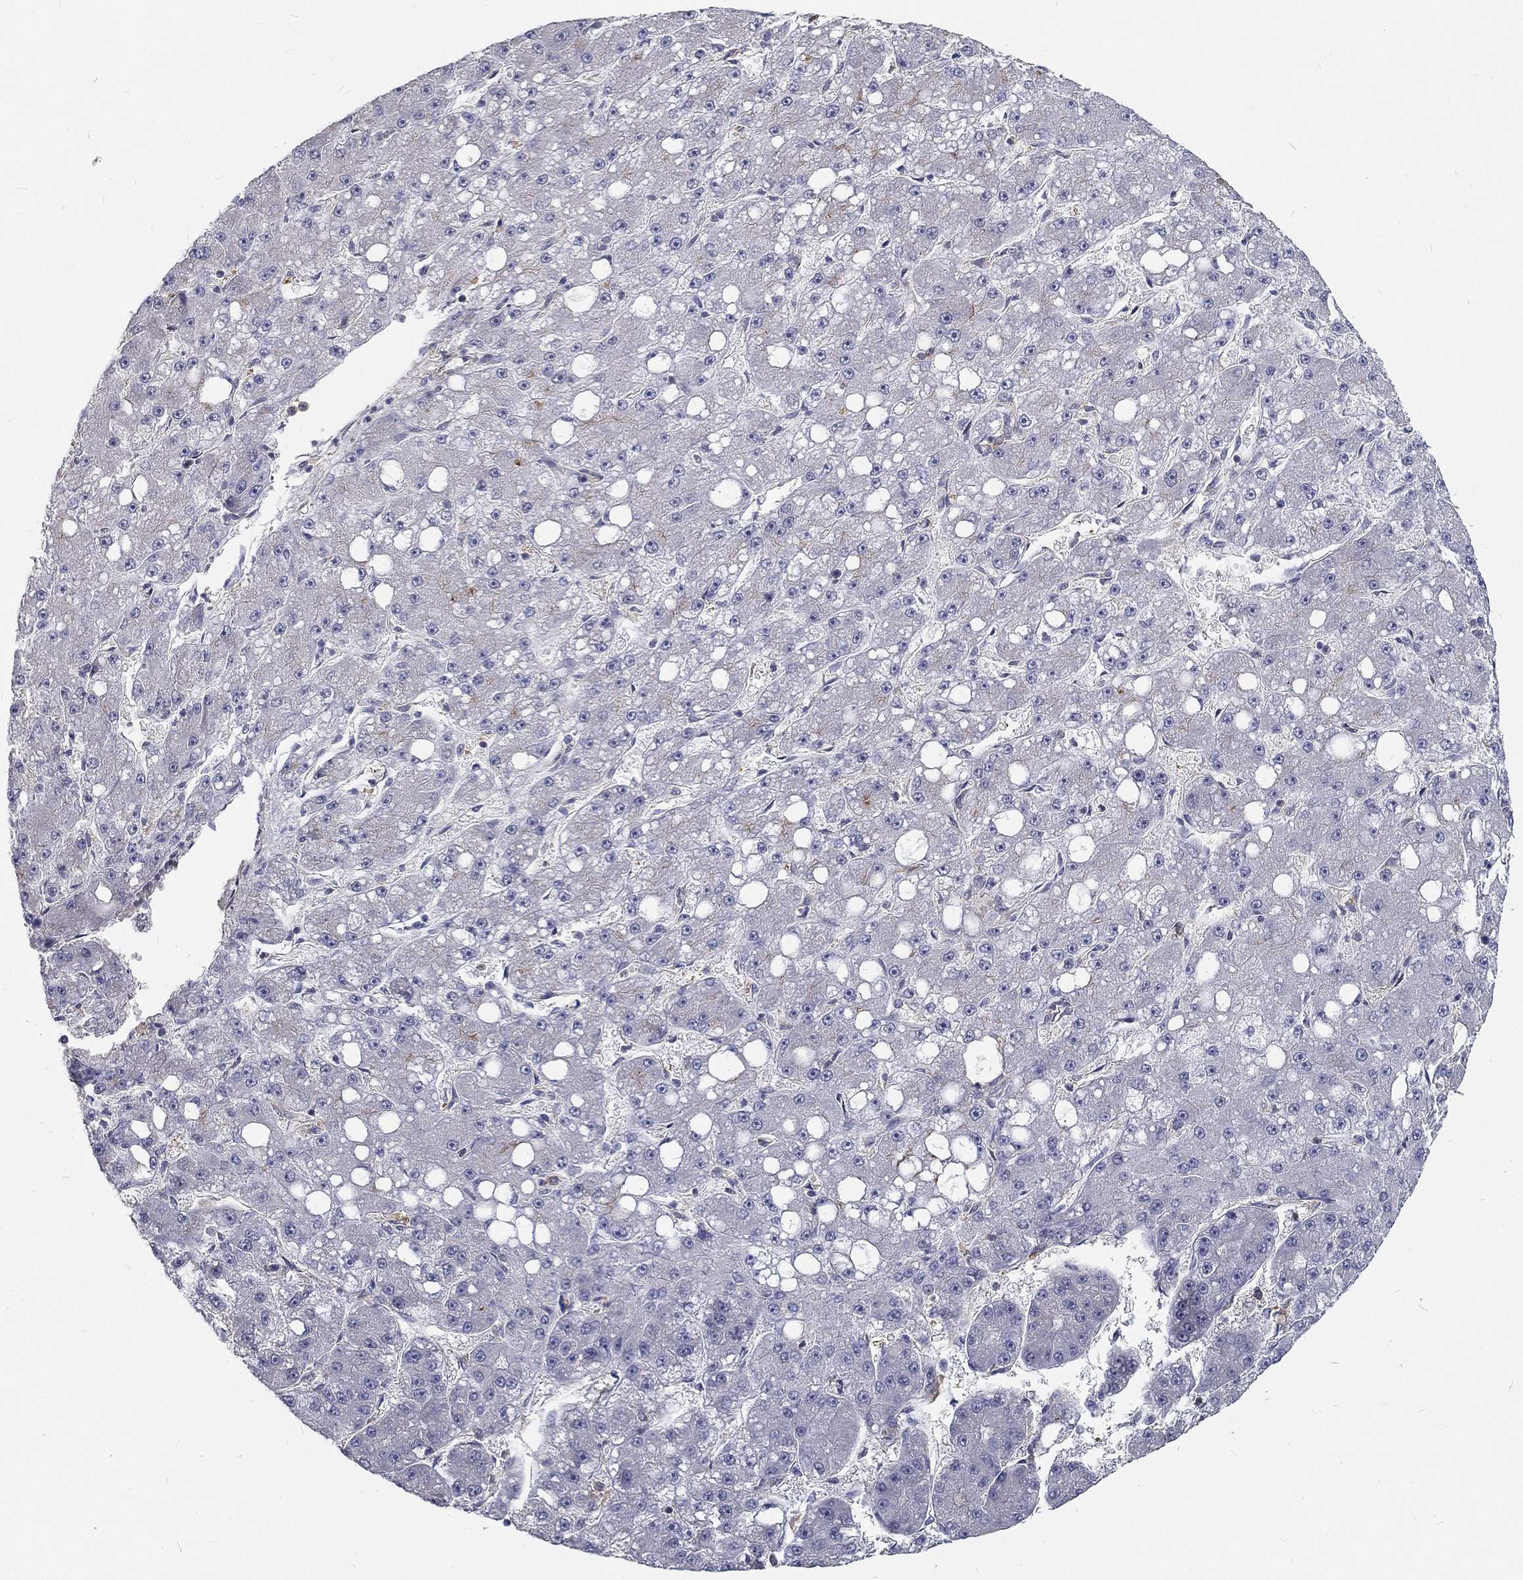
{"staining": {"intensity": "negative", "quantity": "none", "location": "none"}, "tissue": "liver cancer", "cell_type": "Tumor cells", "image_type": "cancer", "snomed": [{"axis": "morphology", "description": "Carcinoma, Hepatocellular, NOS"}, {"axis": "topography", "description": "Liver"}], "caption": "Immunohistochemistry of liver hepatocellular carcinoma shows no expression in tumor cells. (Brightfield microscopy of DAB immunohistochemistry (IHC) at high magnification).", "gene": "MTMR11", "patient": {"sex": "male", "age": 67}}